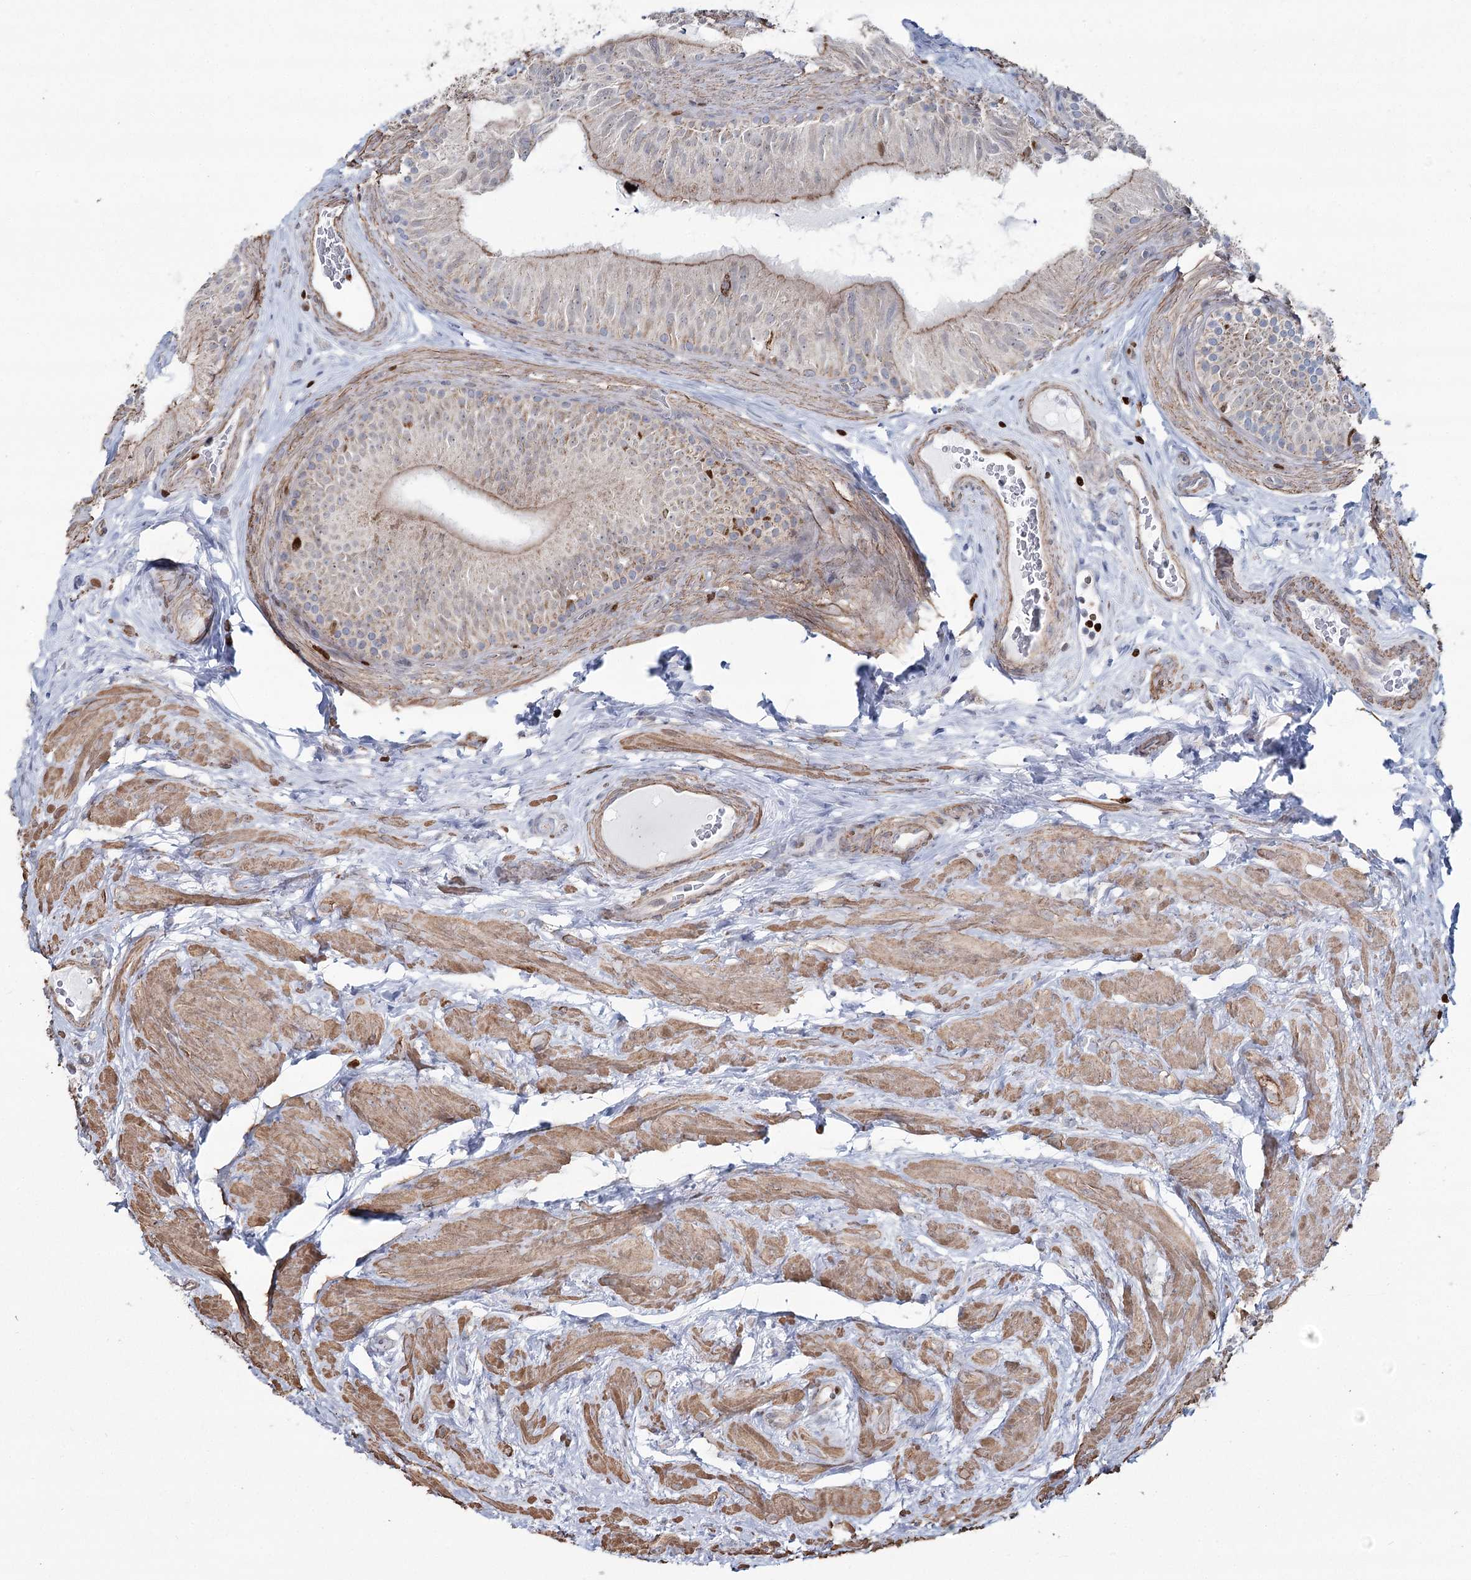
{"staining": {"intensity": "weak", "quantity": "25%-75%", "location": "cytoplasmic/membranous"}, "tissue": "epididymis", "cell_type": "Glandular cells", "image_type": "normal", "snomed": [{"axis": "morphology", "description": "Normal tissue, NOS"}, {"axis": "topography", "description": "Epididymis"}], "caption": "Epididymis stained with DAB IHC reveals low levels of weak cytoplasmic/membranous staining in approximately 25%-75% of glandular cells. (DAB = brown stain, brightfield microscopy at high magnification).", "gene": "PDHX", "patient": {"sex": "male", "age": 46}}